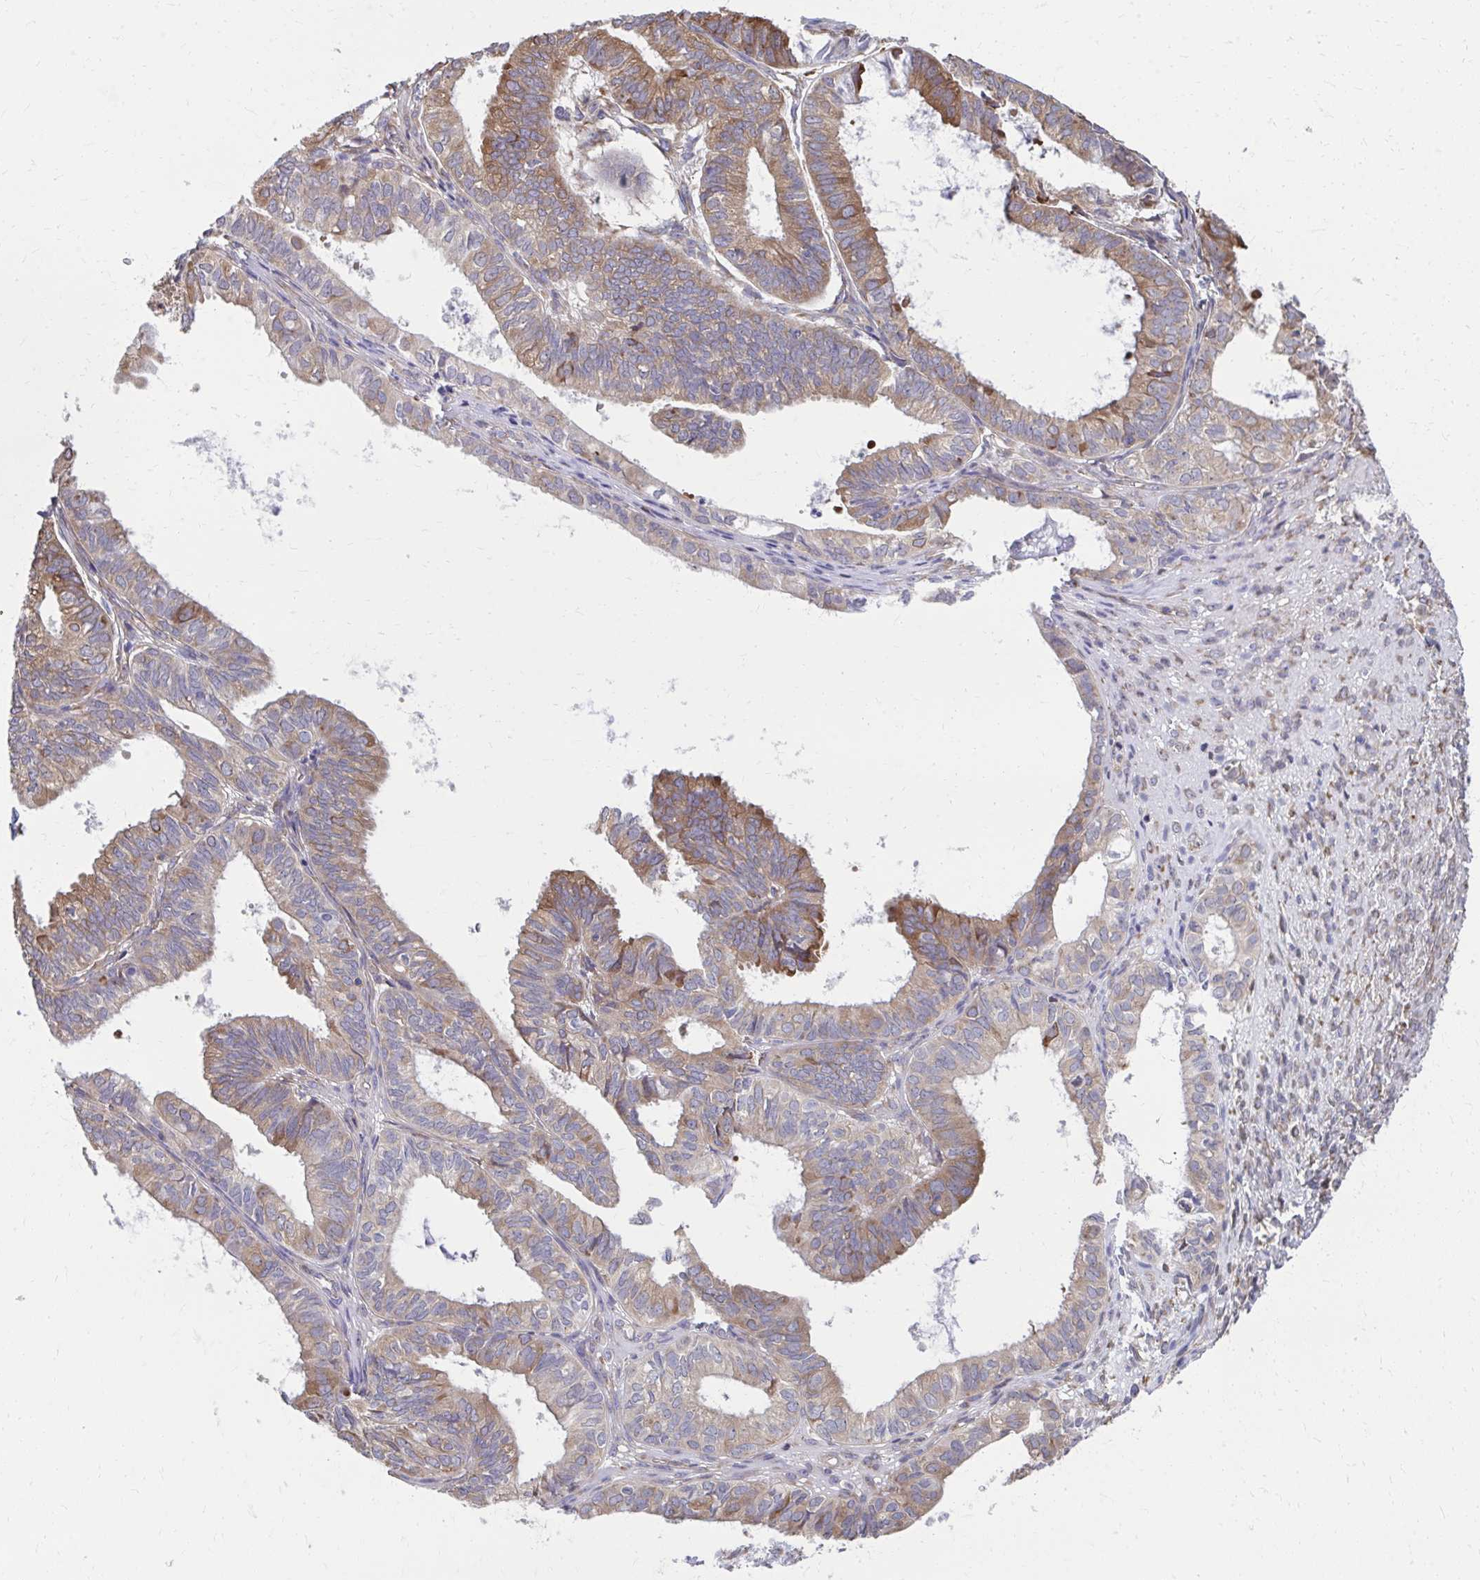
{"staining": {"intensity": "moderate", "quantity": "25%-75%", "location": "cytoplasmic/membranous"}, "tissue": "ovarian cancer", "cell_type": "Tumor cells", "image_type": "cancer", "snomed": [{"axis": "morphology", "description": "Carcinoma, endometroid"}, {"axis": "topography", "description": "Ovary"}], "caption": "High-power microscopy captured an immunohistochemistry (IHC) image of ovarian endometroid carcinoma, revealing moderate cytoplasmic/membranous positivity in about 25%-75% of tumor cells.", "gene": "ZNF778", "patient": {"sex": "female", "age": 64}}